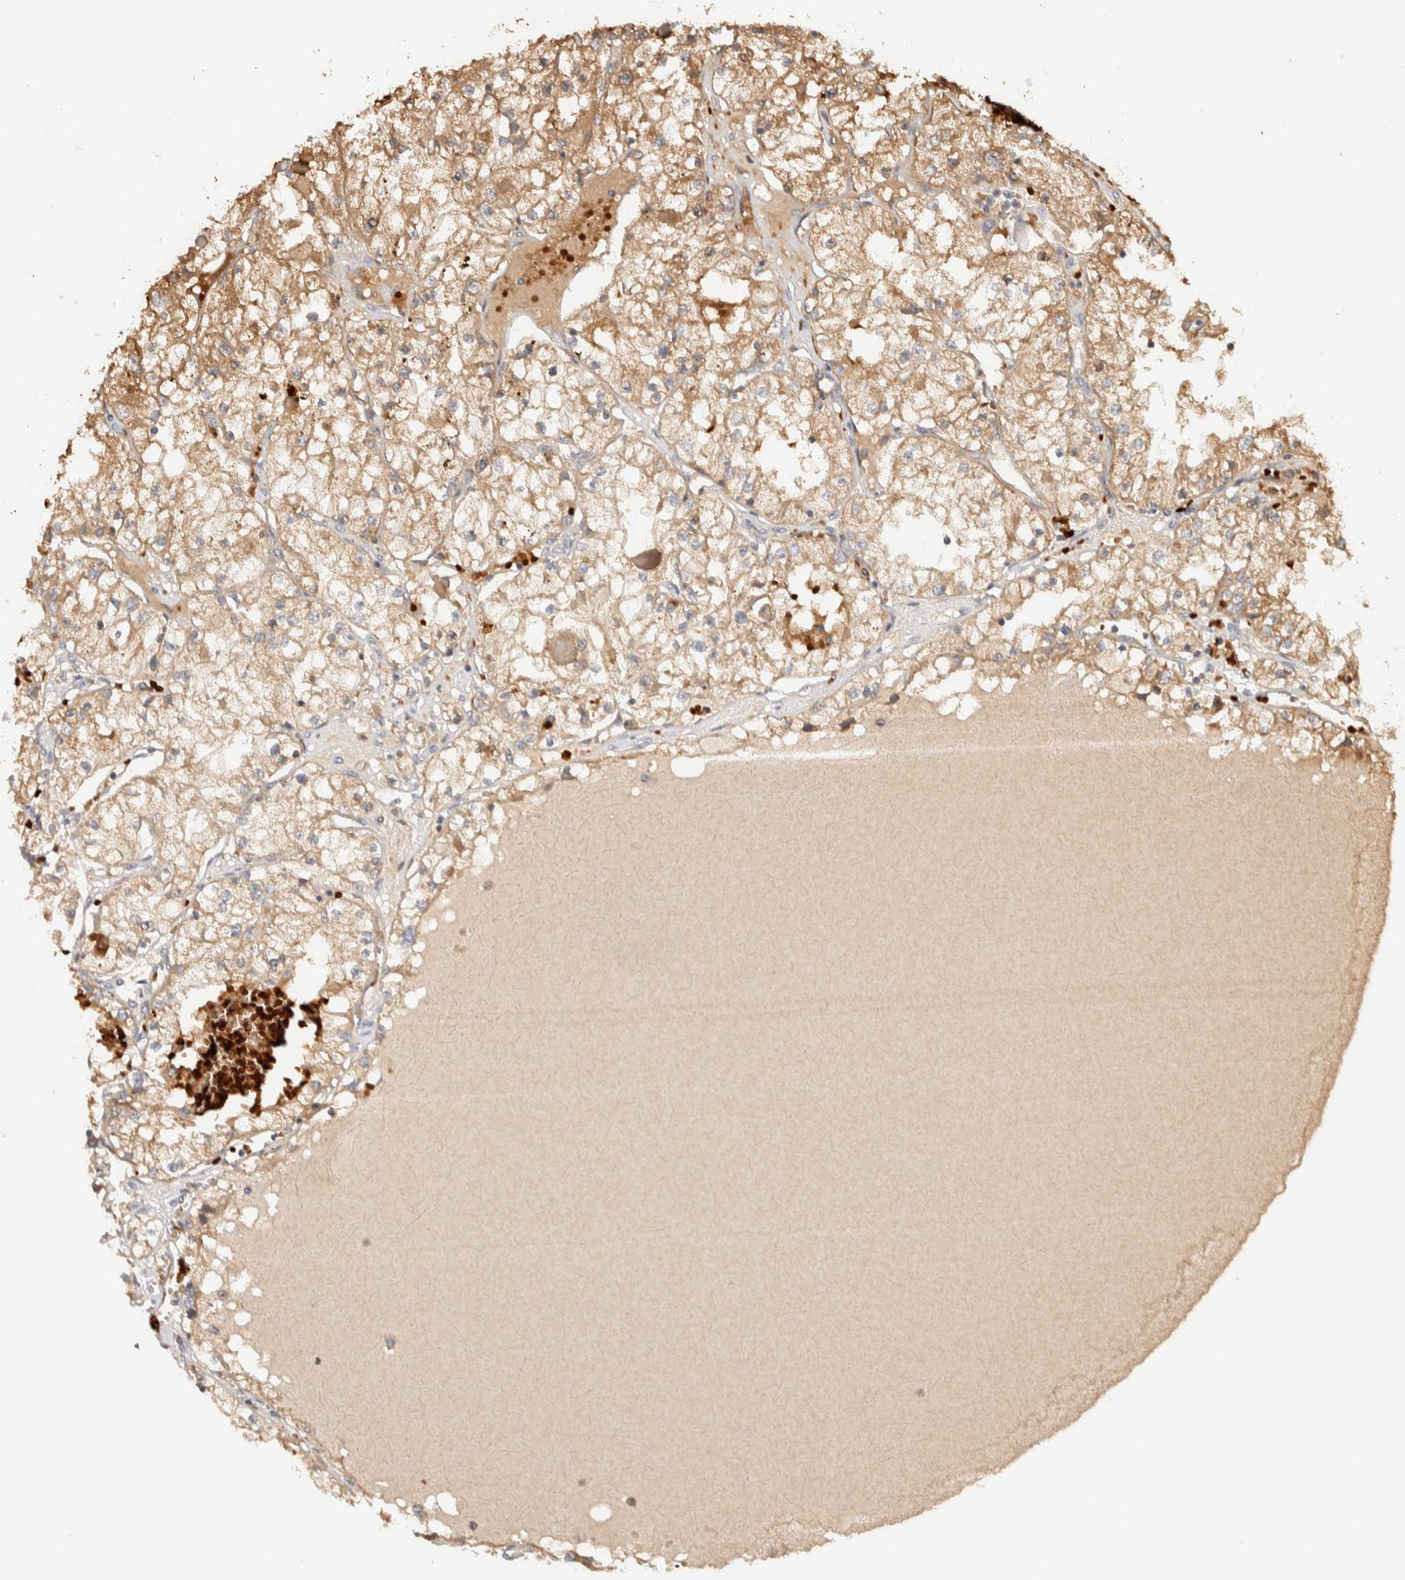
{"staining": {"intensity": "moderate", "quantity": ">75%", "location": "cytoplasmic/membranous"}, "tissue": "renal cancer", "cell_type": "Tumor cells", "image_type": "cancer", "snomed": [{"axis": "morphology", "description": "Adenocarcinoma, NOS"}, {"axis": "topography", "description": "Kidney"}], "caption": "About >75% of tumor cells in human renal adenocarcinoma show moderate cytoplasmic/membranous protein positivity as visualized by brown immunohistochemical staining.", "gene": "TTI2", "patient": {"sex": "male", "age": 68}}